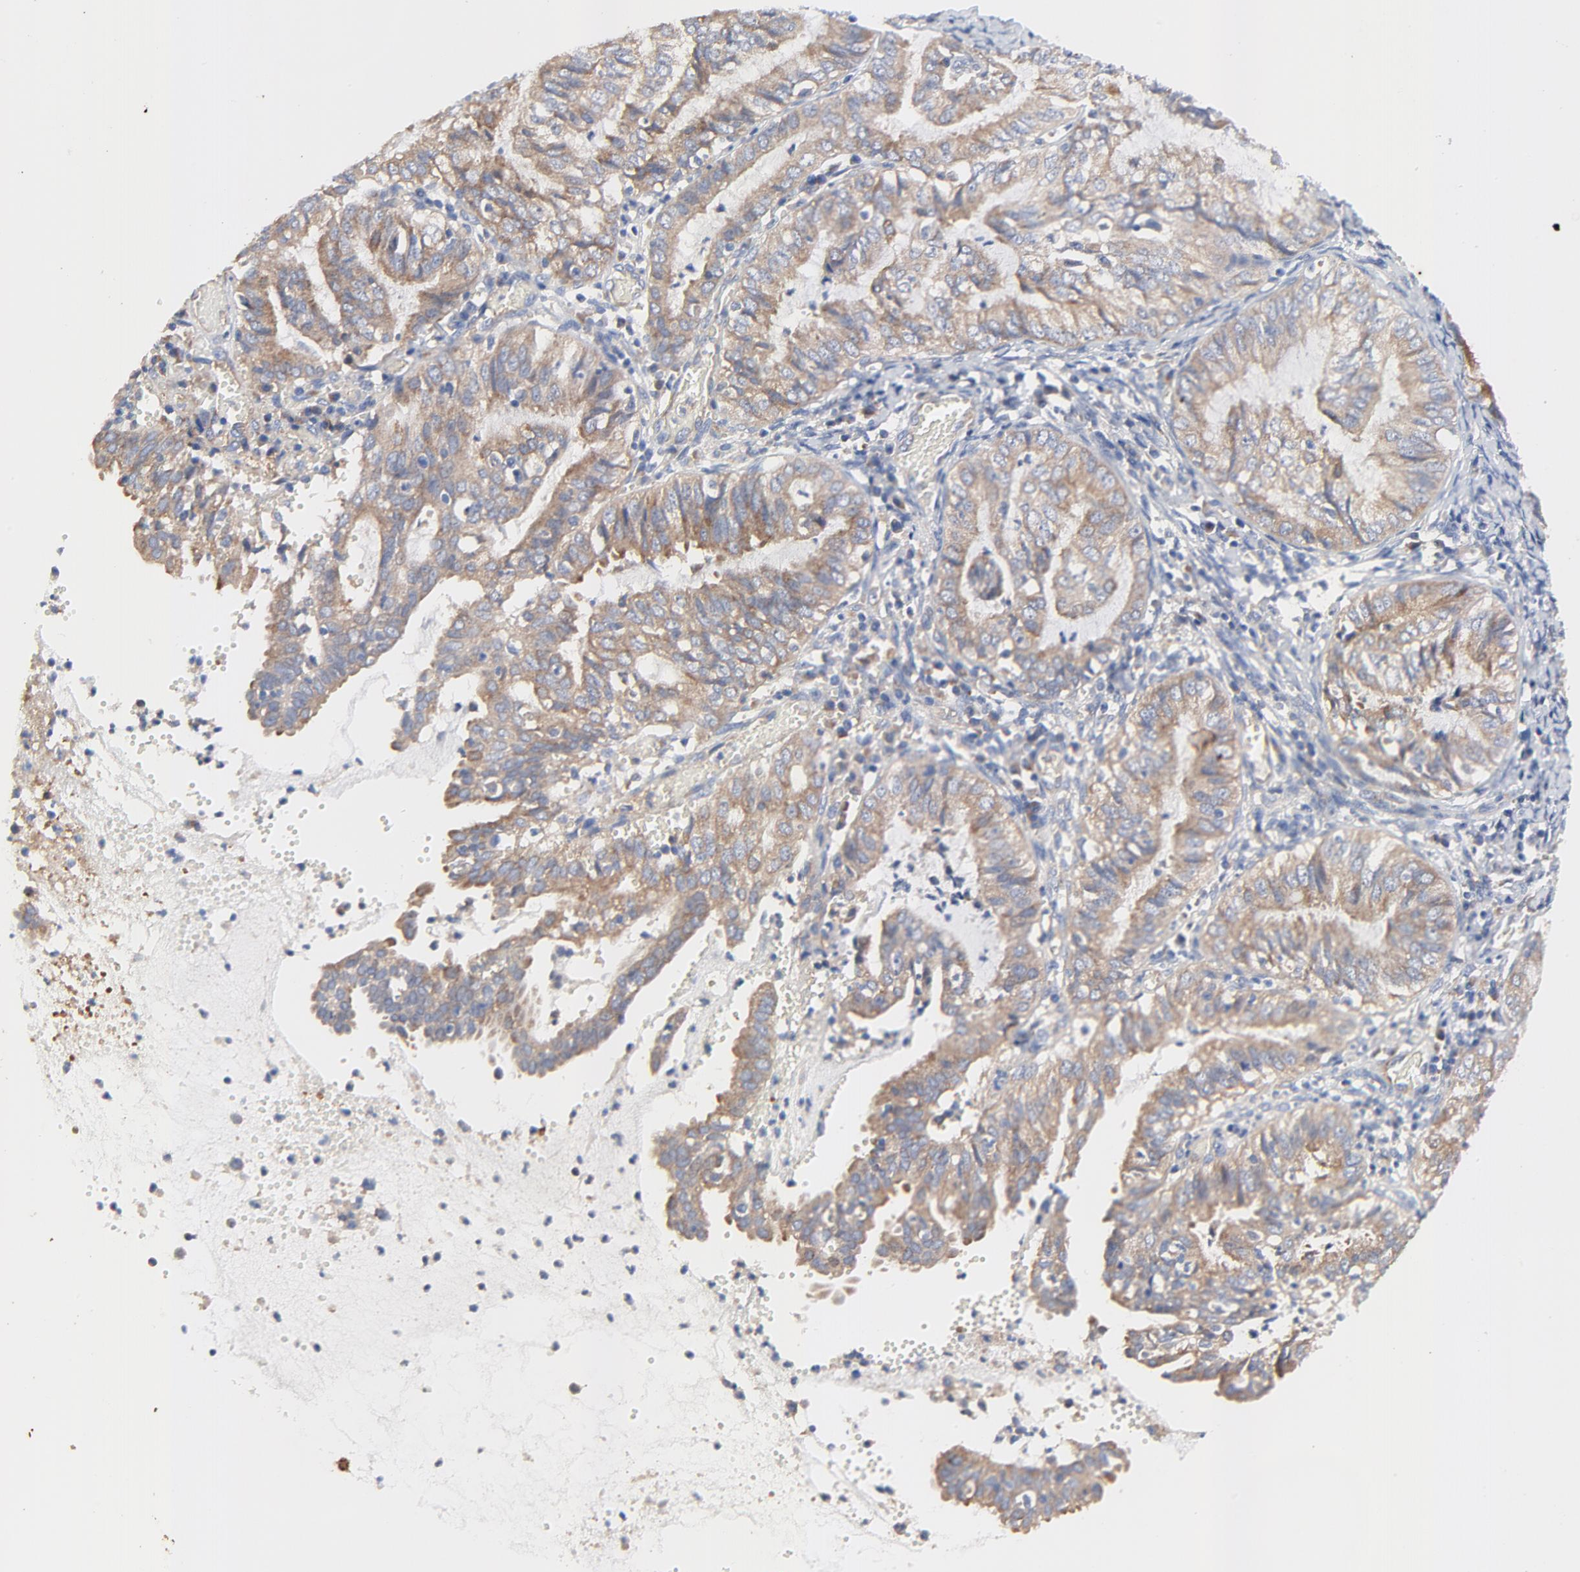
{"staining": {"intensity": "moderate", "quantity": ">75%", "location": "cytoplasmic/membranous"}, "tissue": "endometrial cancer", "cell_type": "Tumor cells", "image_type": "cancer", "snomed": [{"axis": "morphology", "description": "Adenocarcinoma, NOS"}, {"axis": "topography", "description": "Endometrium"}], "caption": "The micrograph reveals immunohistochemical staining of adenocarcinoma (endometrial). There is moderate cytoplasmic/membranous staining is seen in about >75% of tumor cells. The protein is shown in brown color, while the nuclei are stained blue.", "gene": "VAV2", "patient": {"sex": "female", "age": 66}}